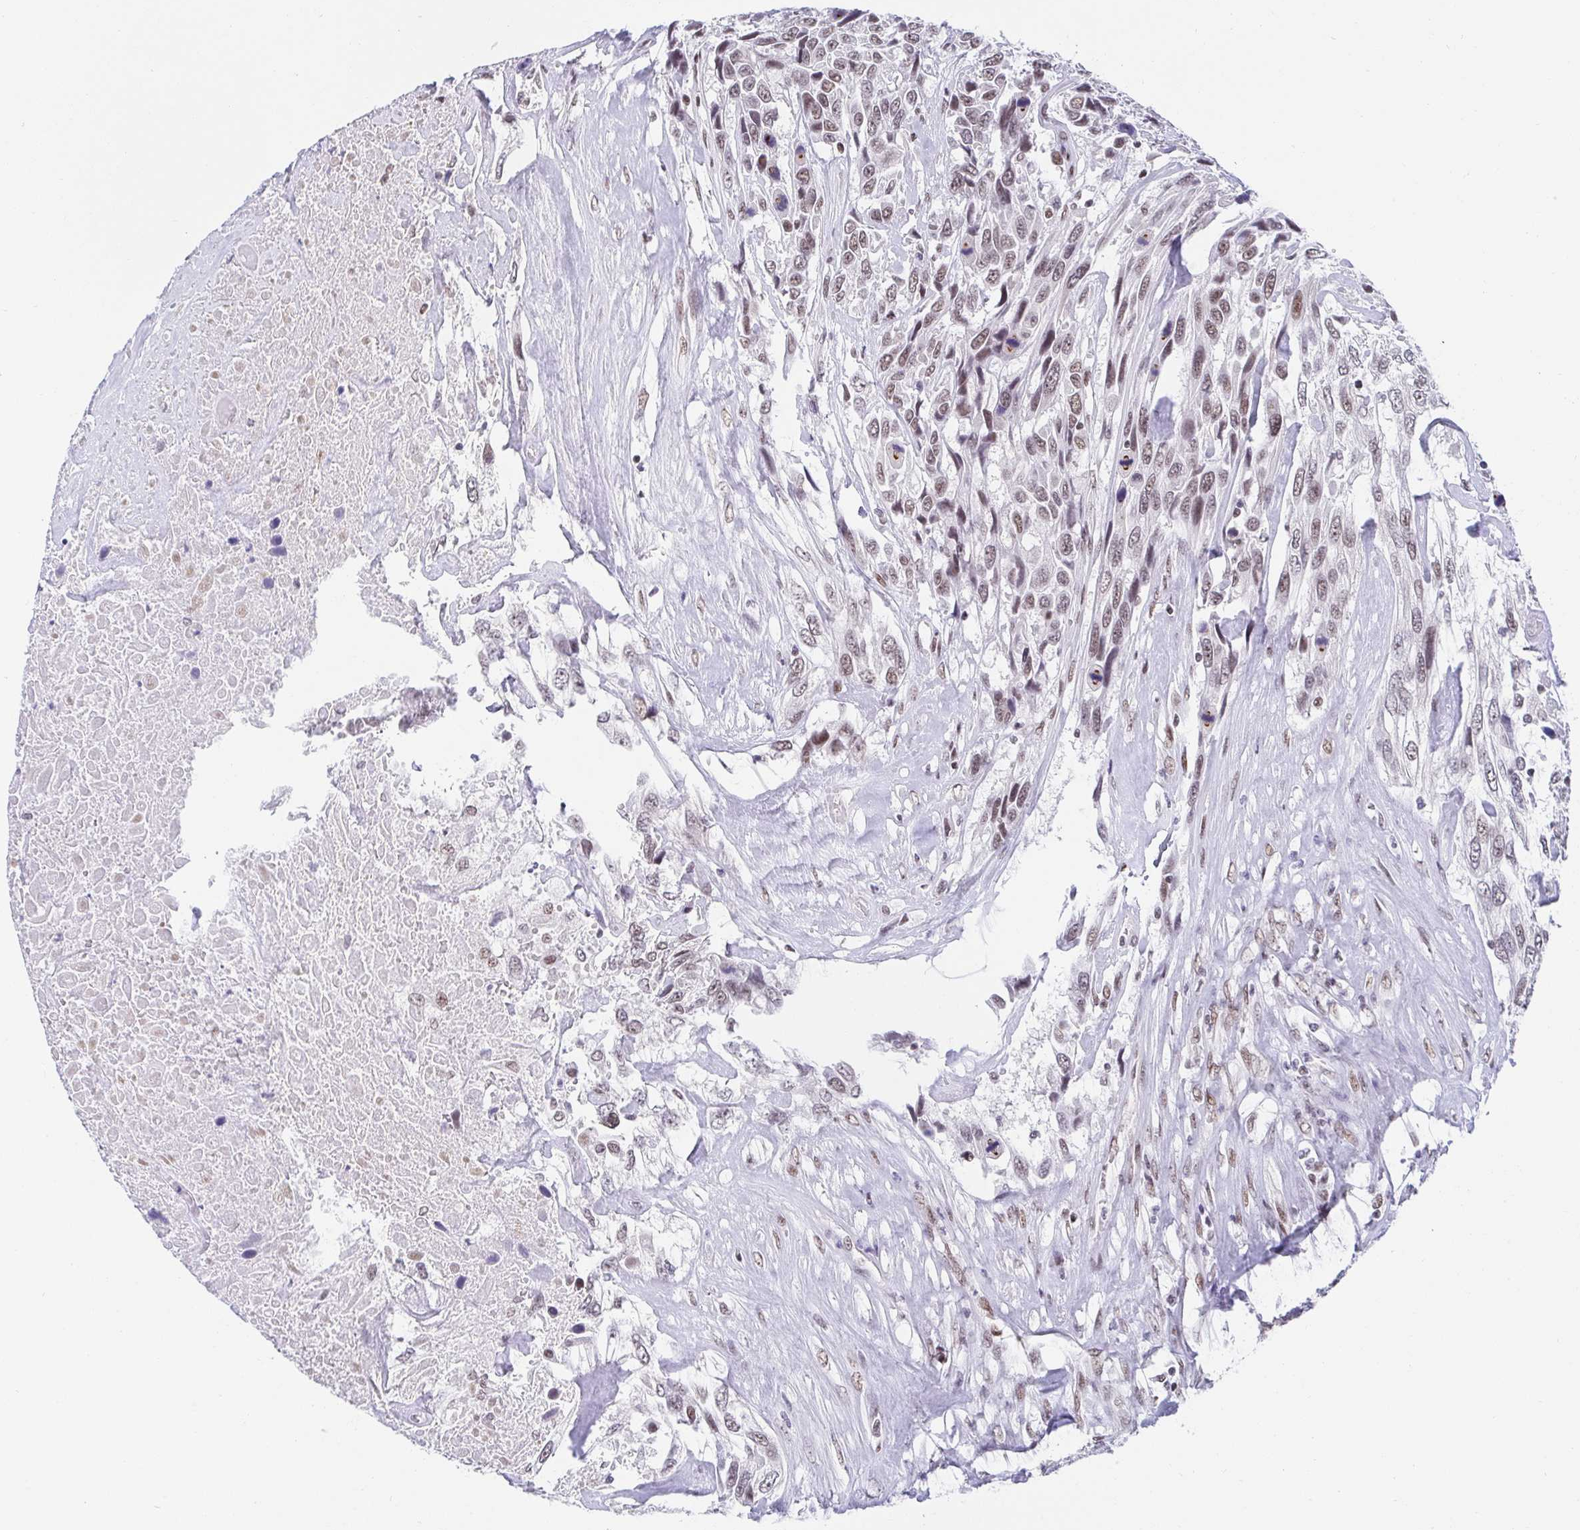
{"staining": {"intensity": "moderate", "quantity": ">75%", "location": "nuclear"}, "tissue": "urothelial cancer", "cell_type": "Tumor cells", "image_type": "cancer", "snomed": [{"axis": "morphology", "description": "Urothelial carcinoma, High grade"}, {"axis": "topography", "description": "Urinary bladder"}], "caption": "The immunohistochemical stain shows moderate nuclear staining in tumor cells of urothelial carcinoma (high-grade) tissue. Immunohistochemistry (ihc) stains the protein of interest in brown and the nuclei are stained blue.", "gene": "SLC7A10", "patient": {"sex": "female", "age": 70}}